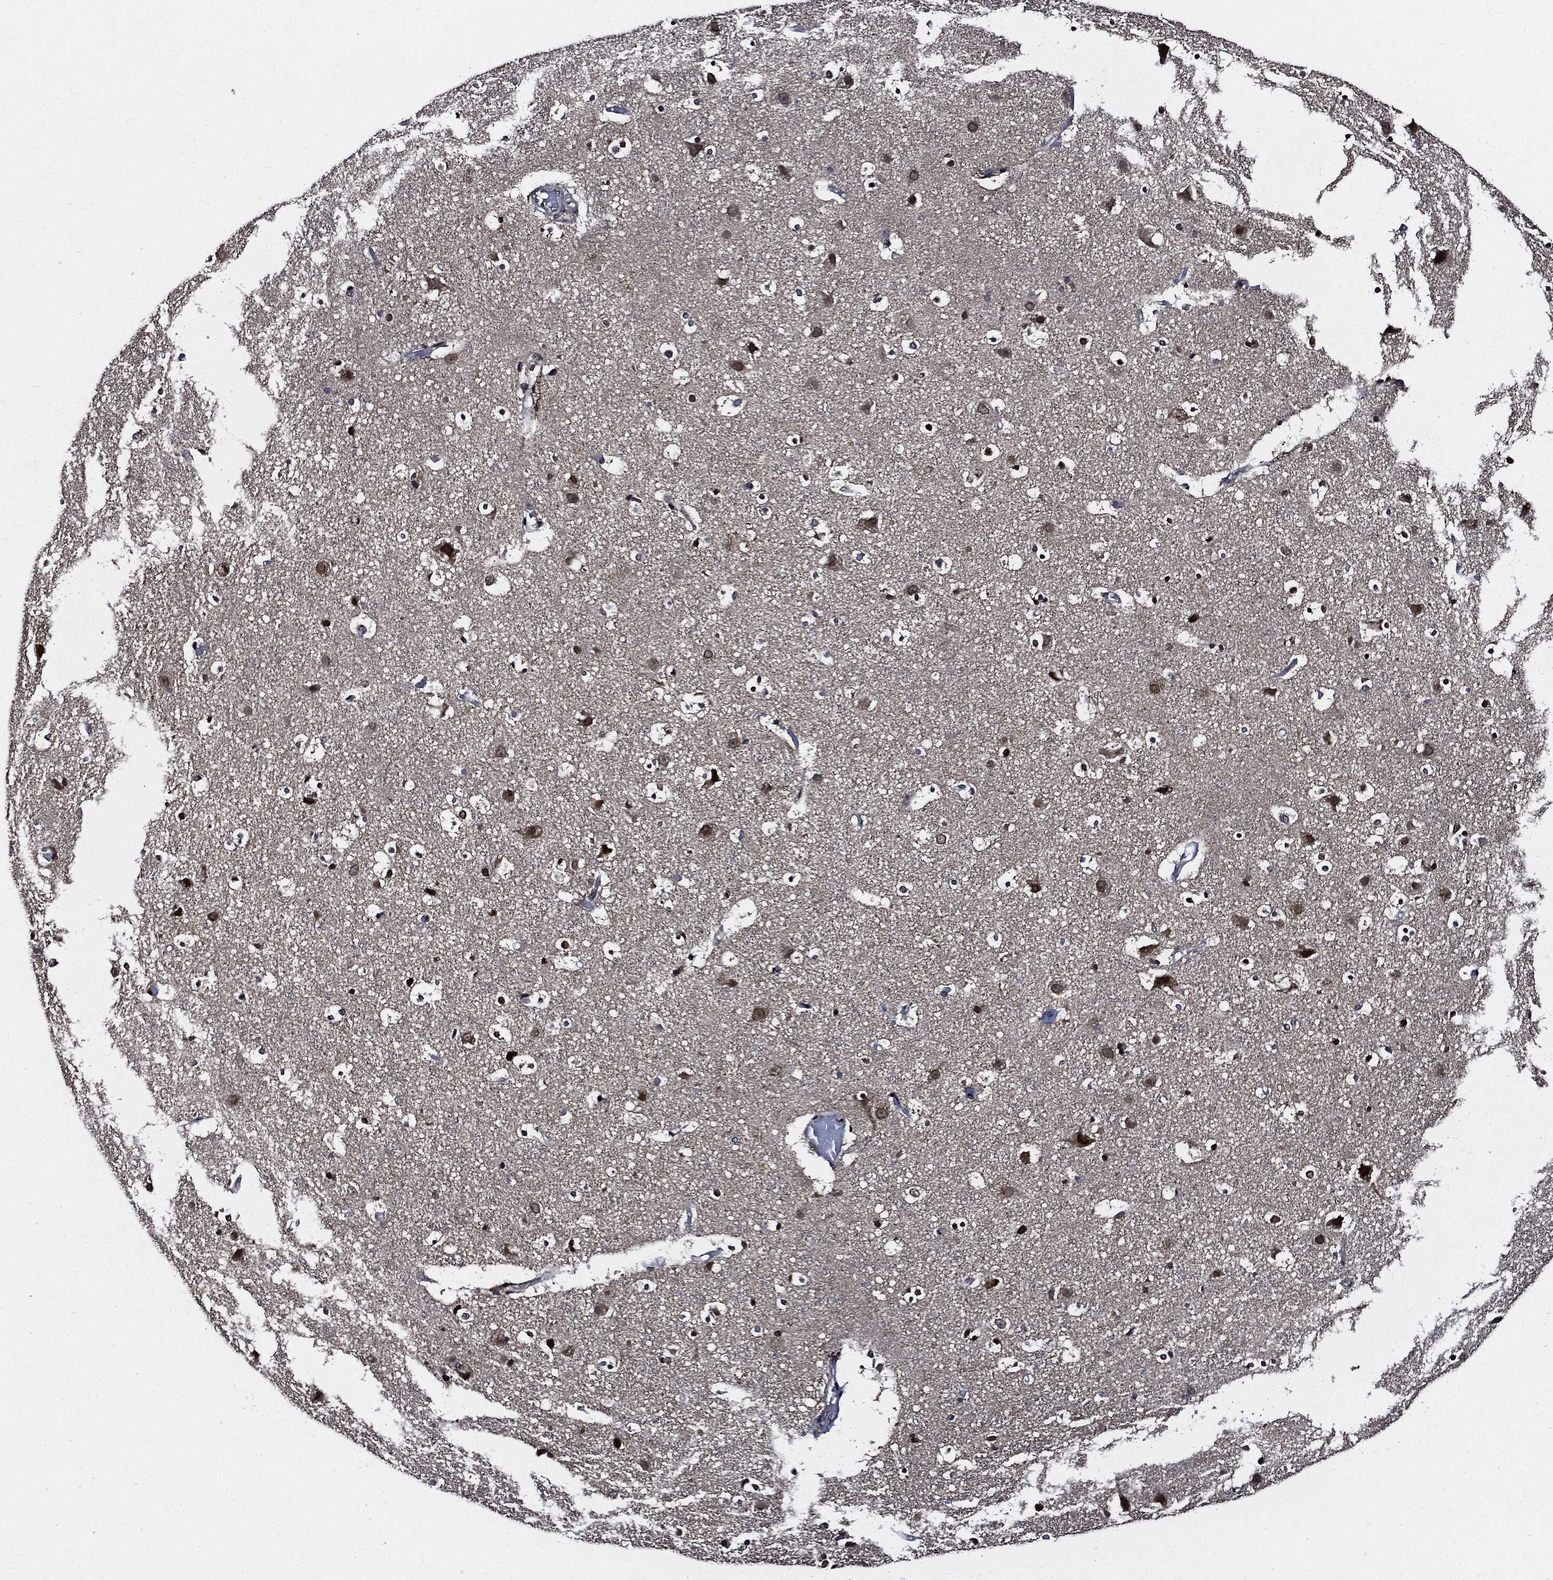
{"staining": {"intensity": "negative", "quantity": "none", "location": "none"}, "tissue": "cerebral cortex", "cell_type": "Endothelial cells", "image_type": "normal", "snomed": [{"axis": "morphology", "description": "Normal tissue, NOS"}, {"axis": "topography", "description": "Cerebral cortex"}], "caption": "Normal cerebral cortex was stained to show a protein in brown. There is no significant expression in endothelial cells. Nuclei are stained in blue.", "gene": "SUGT1", "patient": {"sex": "female", "age": 52}}